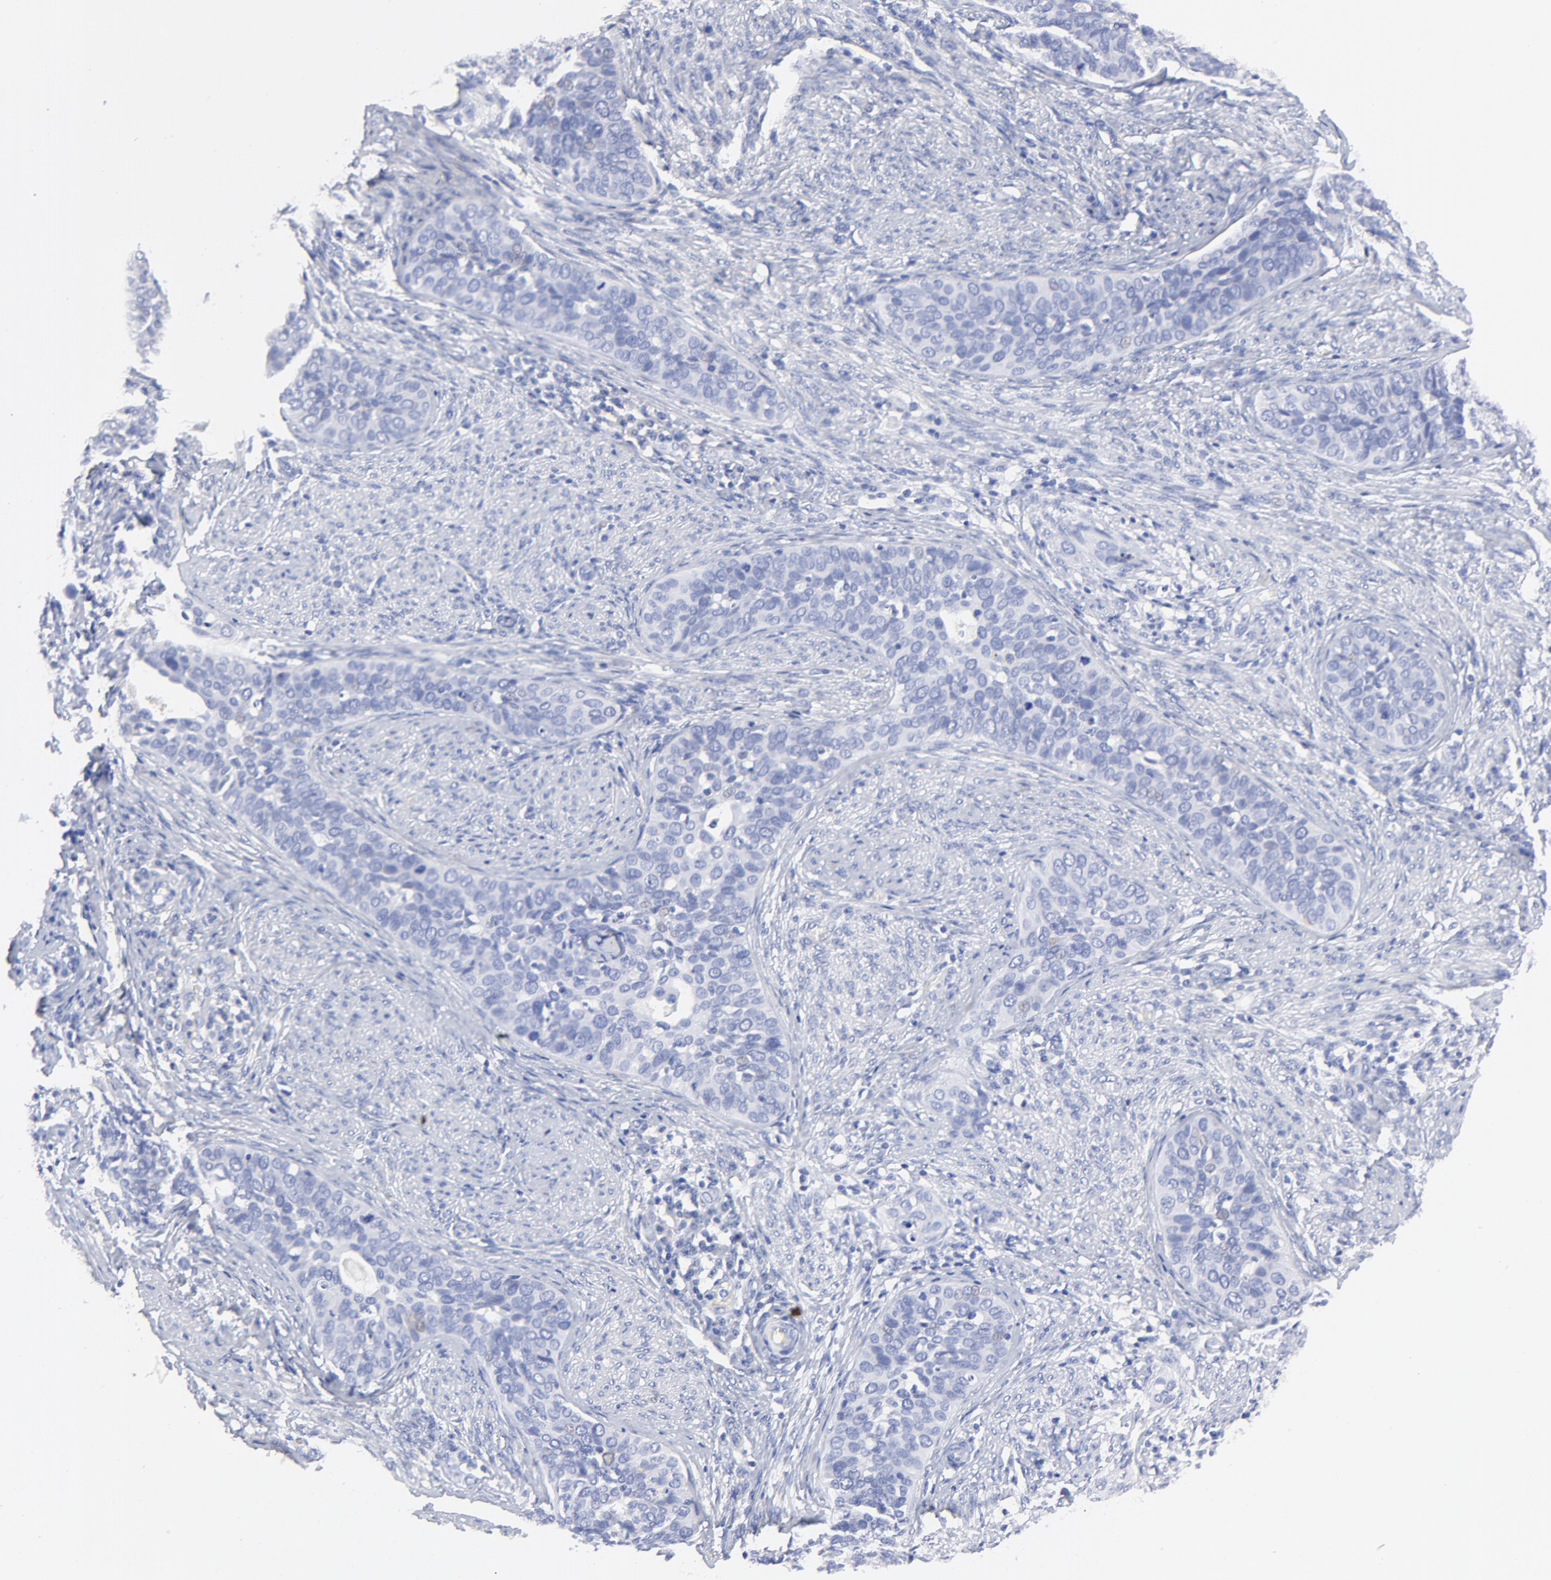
{"staining": {"intensity": "negative", "quantity": "none", "location": "none"}, "tissue": "cervical cancer", "cell_type": "Tumor cells", "image_type": "cancer", "snomed": [{"axis": "morphology", "description": "Squamous cell carcinoma, NOS"}, {"axis": "topography", "description": "Cervix"}], "caption": "Micrograph shows no significant protein staining in tumor cells of cervical squamous cell carcinoma. The staining is performed using DAB brown chromogen with nuclei counter-stained in using hematoxylin.", "gene": "HORMAD2", "patient": {"sex": "female", "age": 31}}